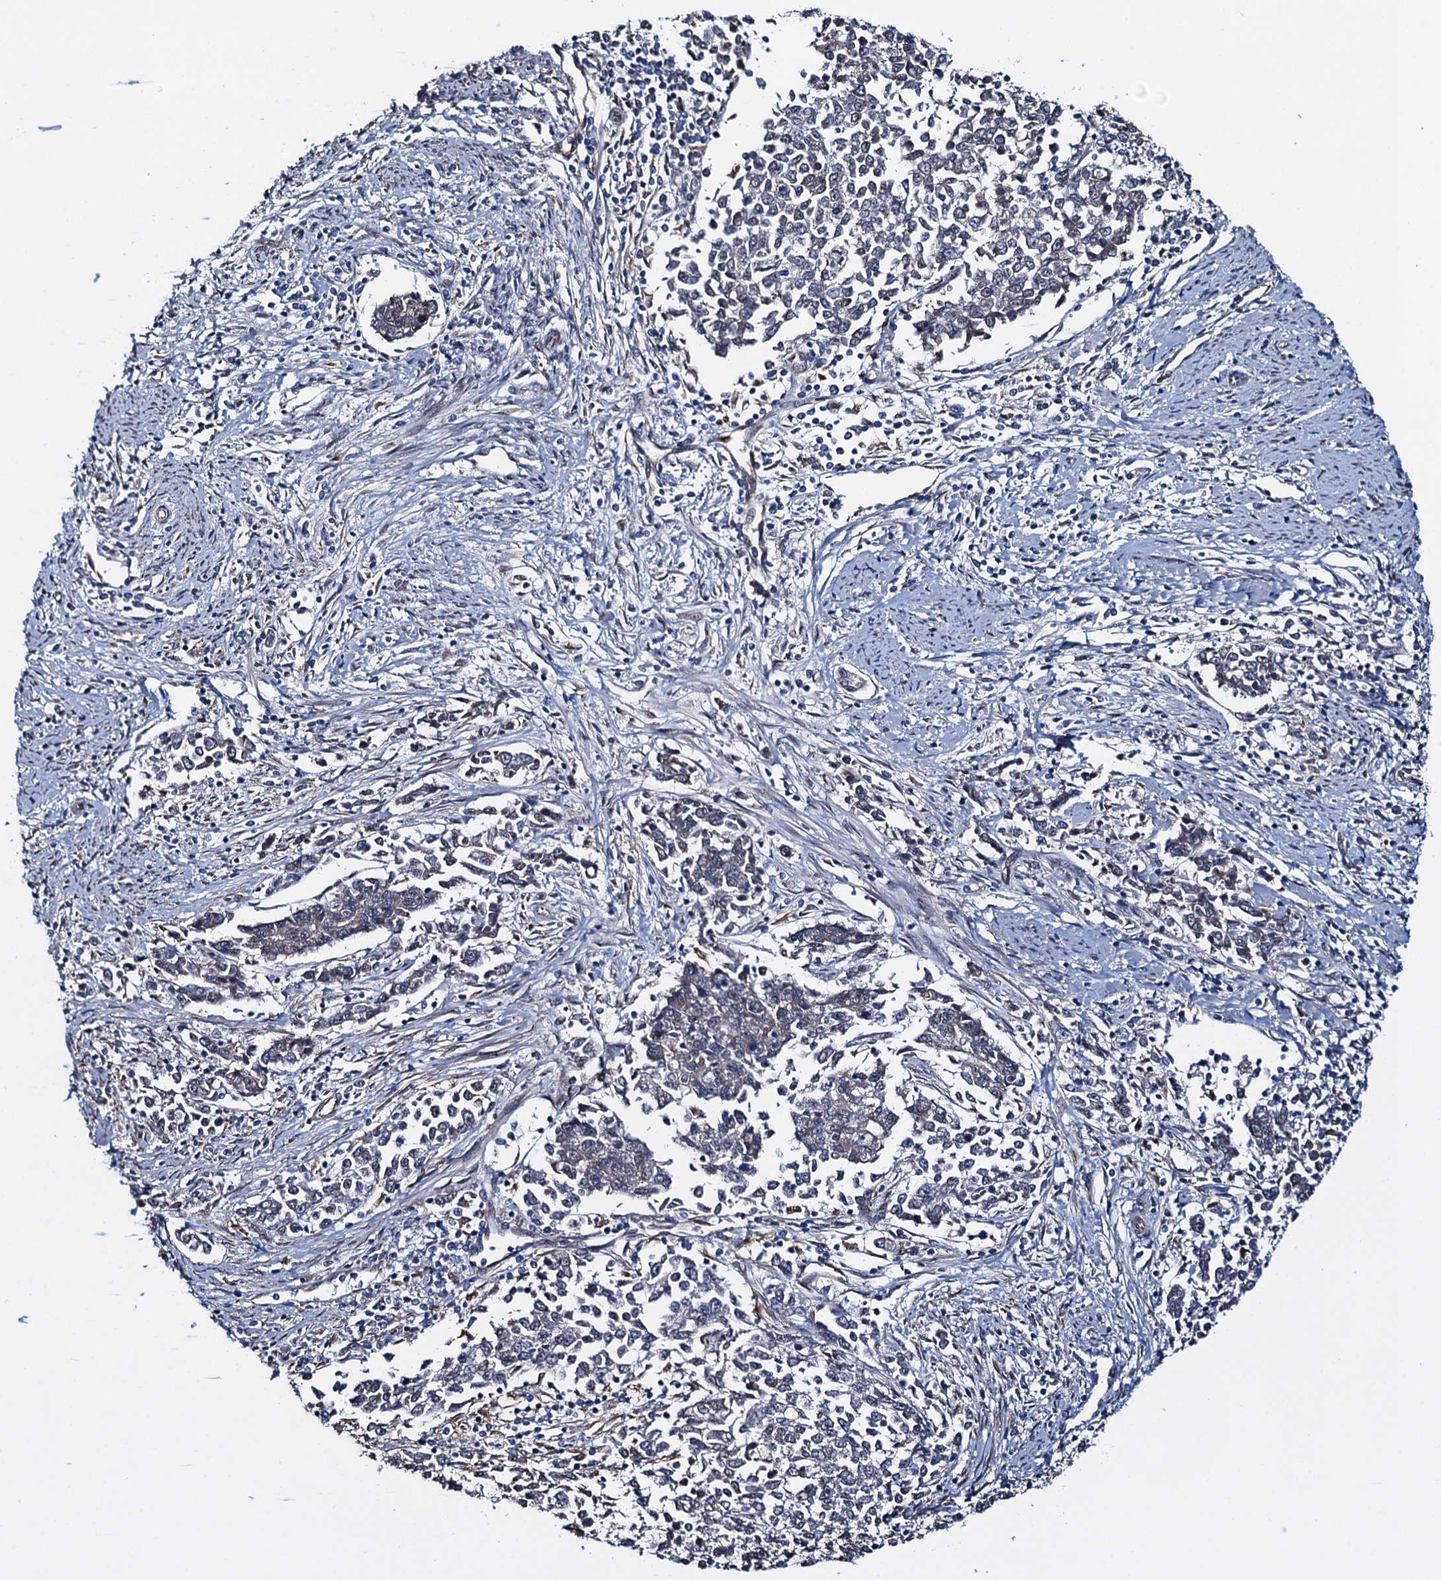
{"staining": {"intensity": "negative", "quantity": "none", "location": "none"}, "tissue": "endometrial cancer", "cell_type": "Tumor cells", "image_type": "cancer", "snomed": [{"axis": "morphology", "description": "Adenocarcinoma, NOS"}, {"axis": "topography", "description": "Endometrium"}], "caption": "The immunohistochemistry (IHC) histopathology image has no significant staining in tumor cells of endometrial cancer tissue.", "gene": "EVX2", "patient": {"sex": "female", "age": 50}}